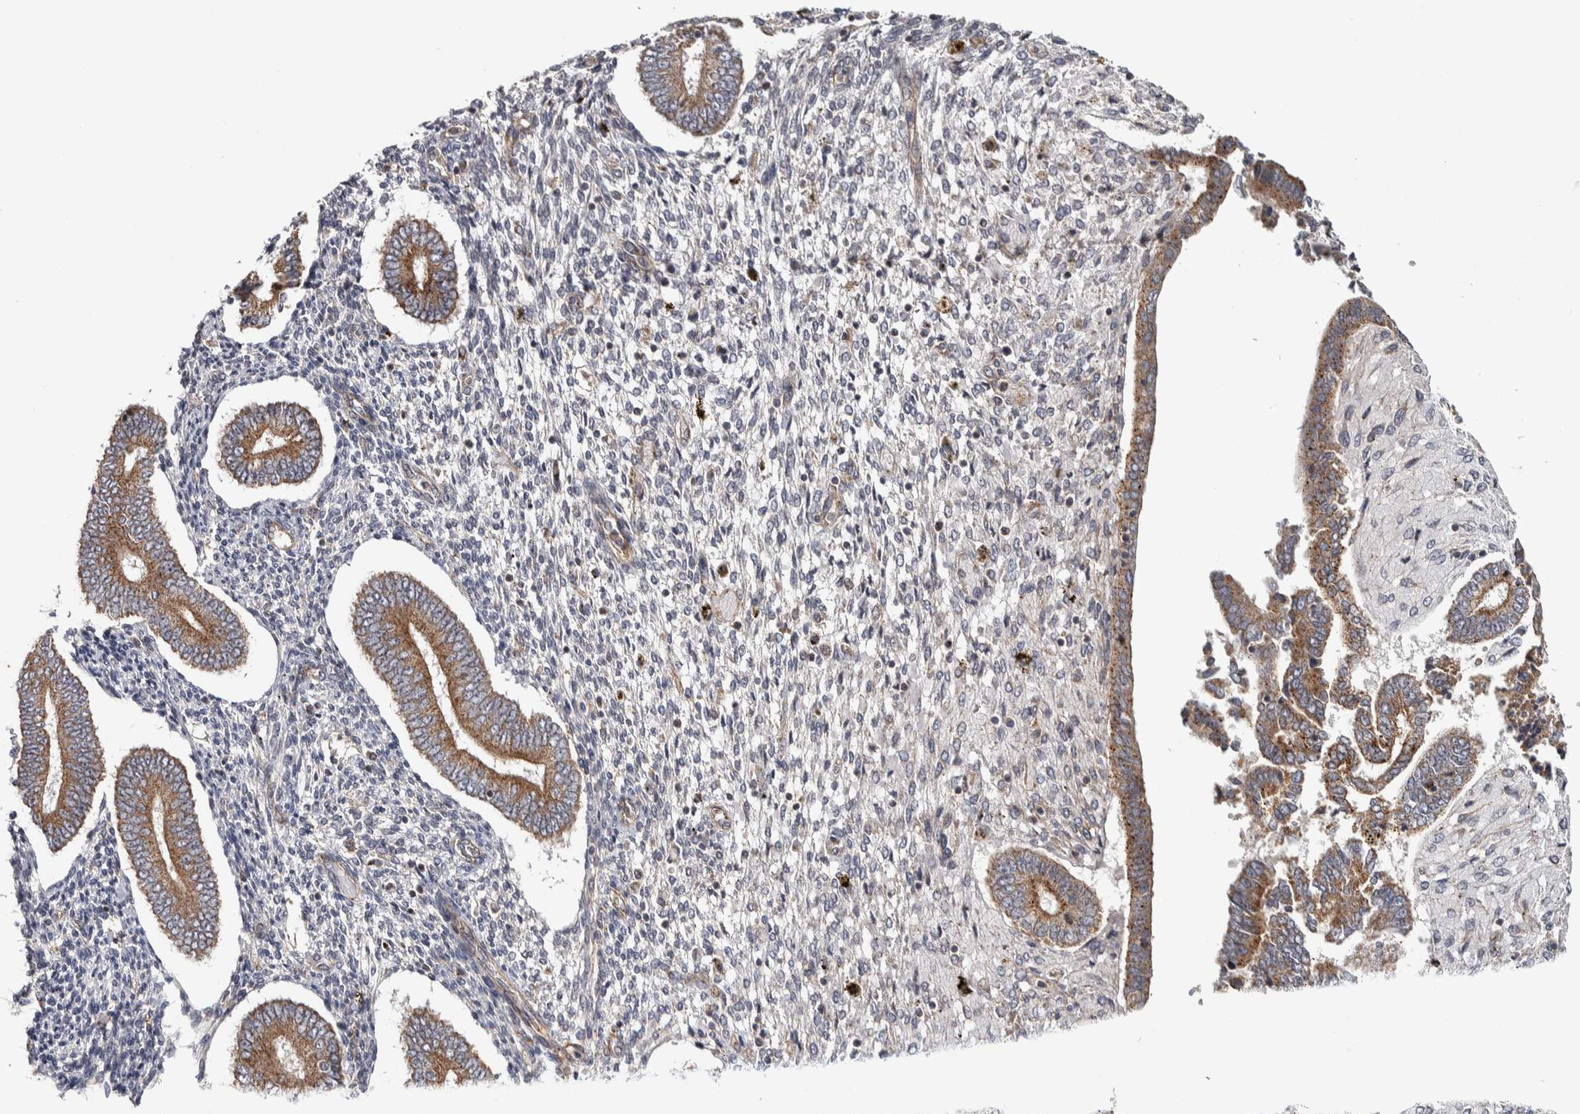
{"staining": {"intensity": "weak", "quantity": "<25%", "location": "cytoplasmic/membranous"}, "tissue": "endometrium", "cell_type": "Cells in endometrial stroma", "image_type": "normal", "snomed": [{"axis": "morphology", "description": "Normal tissue, NOS"}, {"axis": "topography", "description": "Endometrium"}], "caption": "Endometrium stained for a protein using immunohistochemistry shows no positivity cells in endometrial stroma.", "gene": "CHMP4C", "patient": {"sex": "female", "age": 42}}